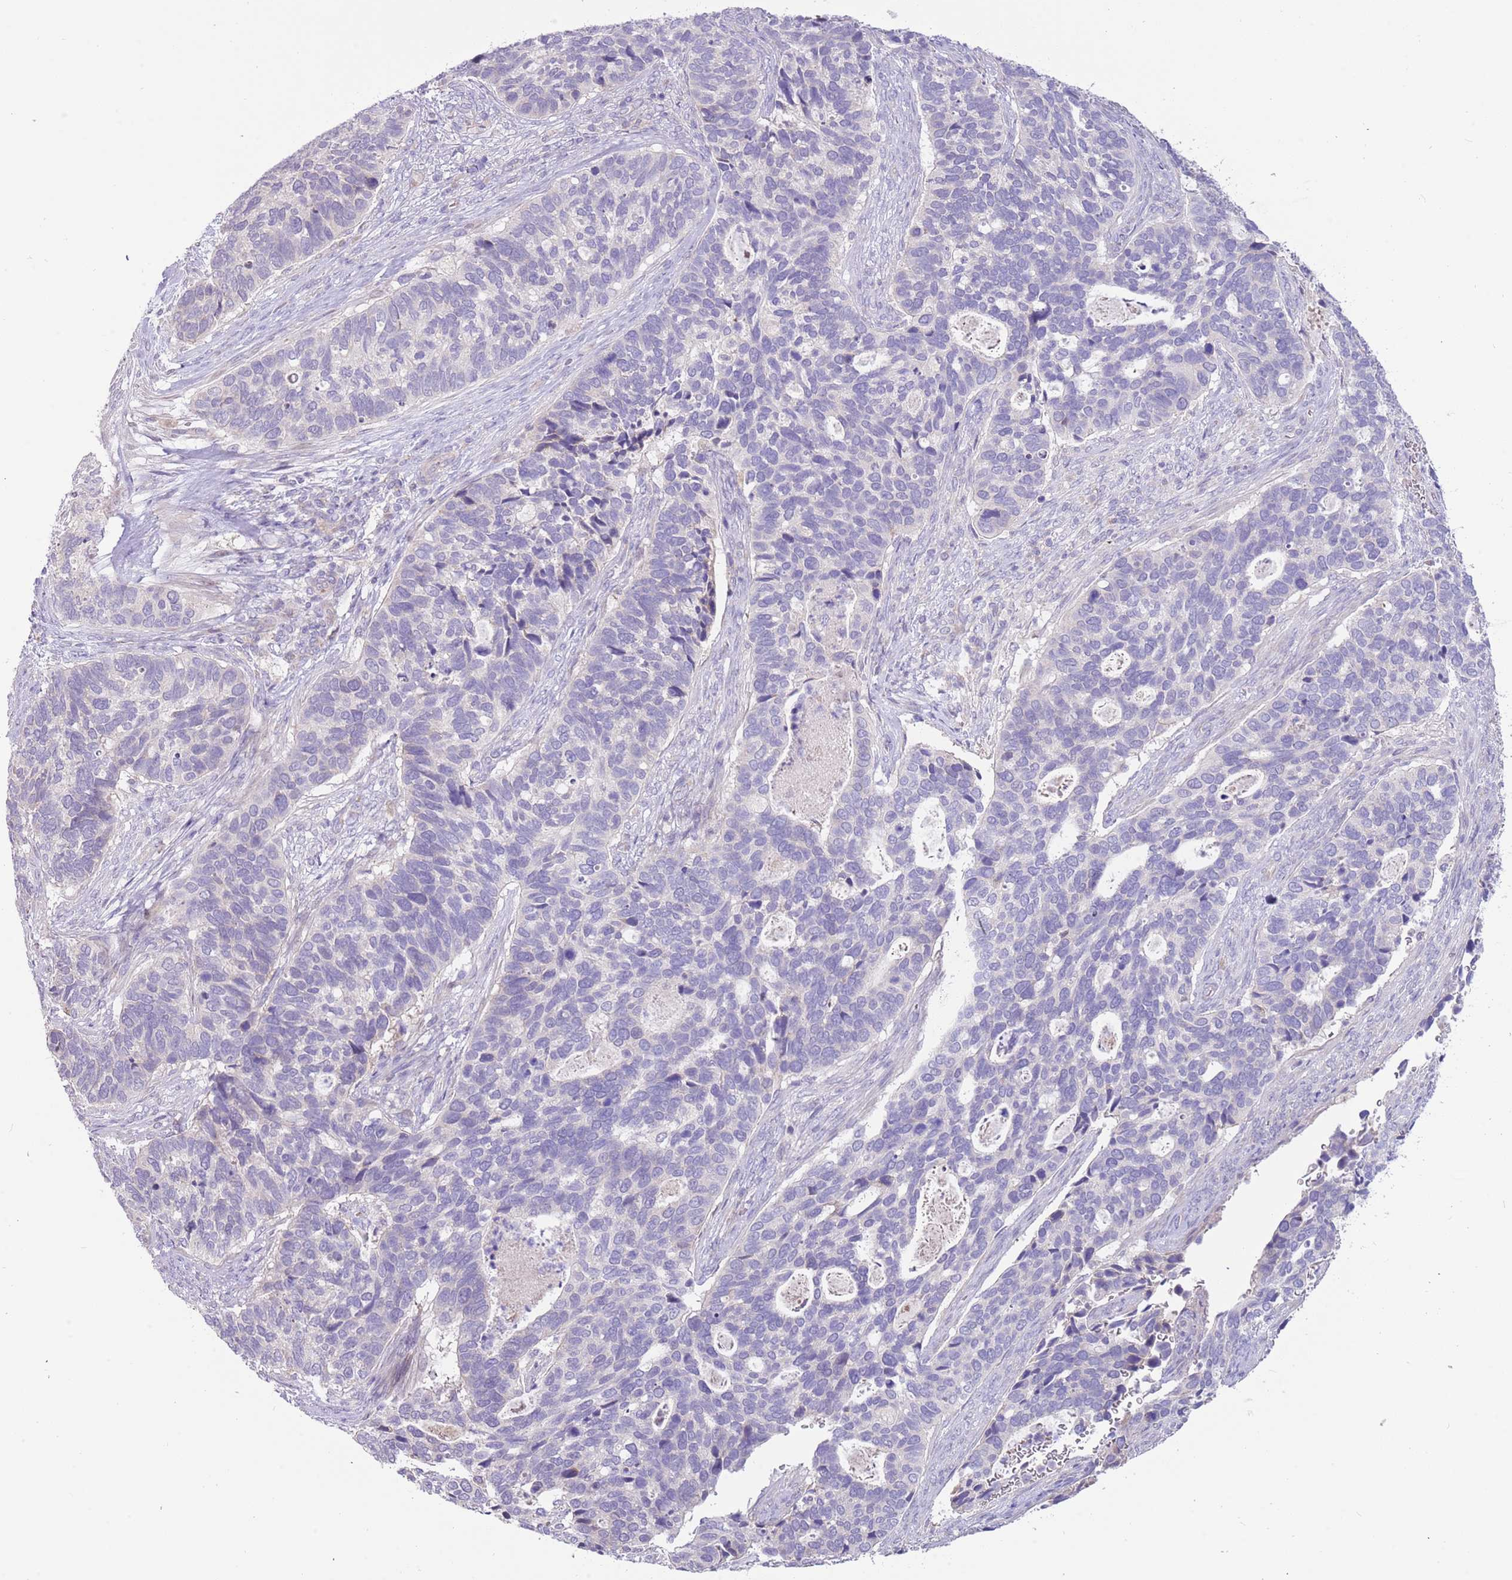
{"staining": {"intensity": "negative", "quantity": "none", "location": "none"}, "tissue": "cervical cancer", "cell_type": "Tumor cells", "image_type": "cancer", "snomed": [{"axis": "morphology", "description": "Squamous cell carcinoma, NOS"}, {"axis": "topography", "description": "Cervix"}], "caption": "A high-resolution micrograph shows immunohistochemistry staining of cervical squamous cell carcinoma, which exhibits no significant positivity in tumor cells.", "gene": "CABYR", "patient": {"sex": "female", "age": 38}}